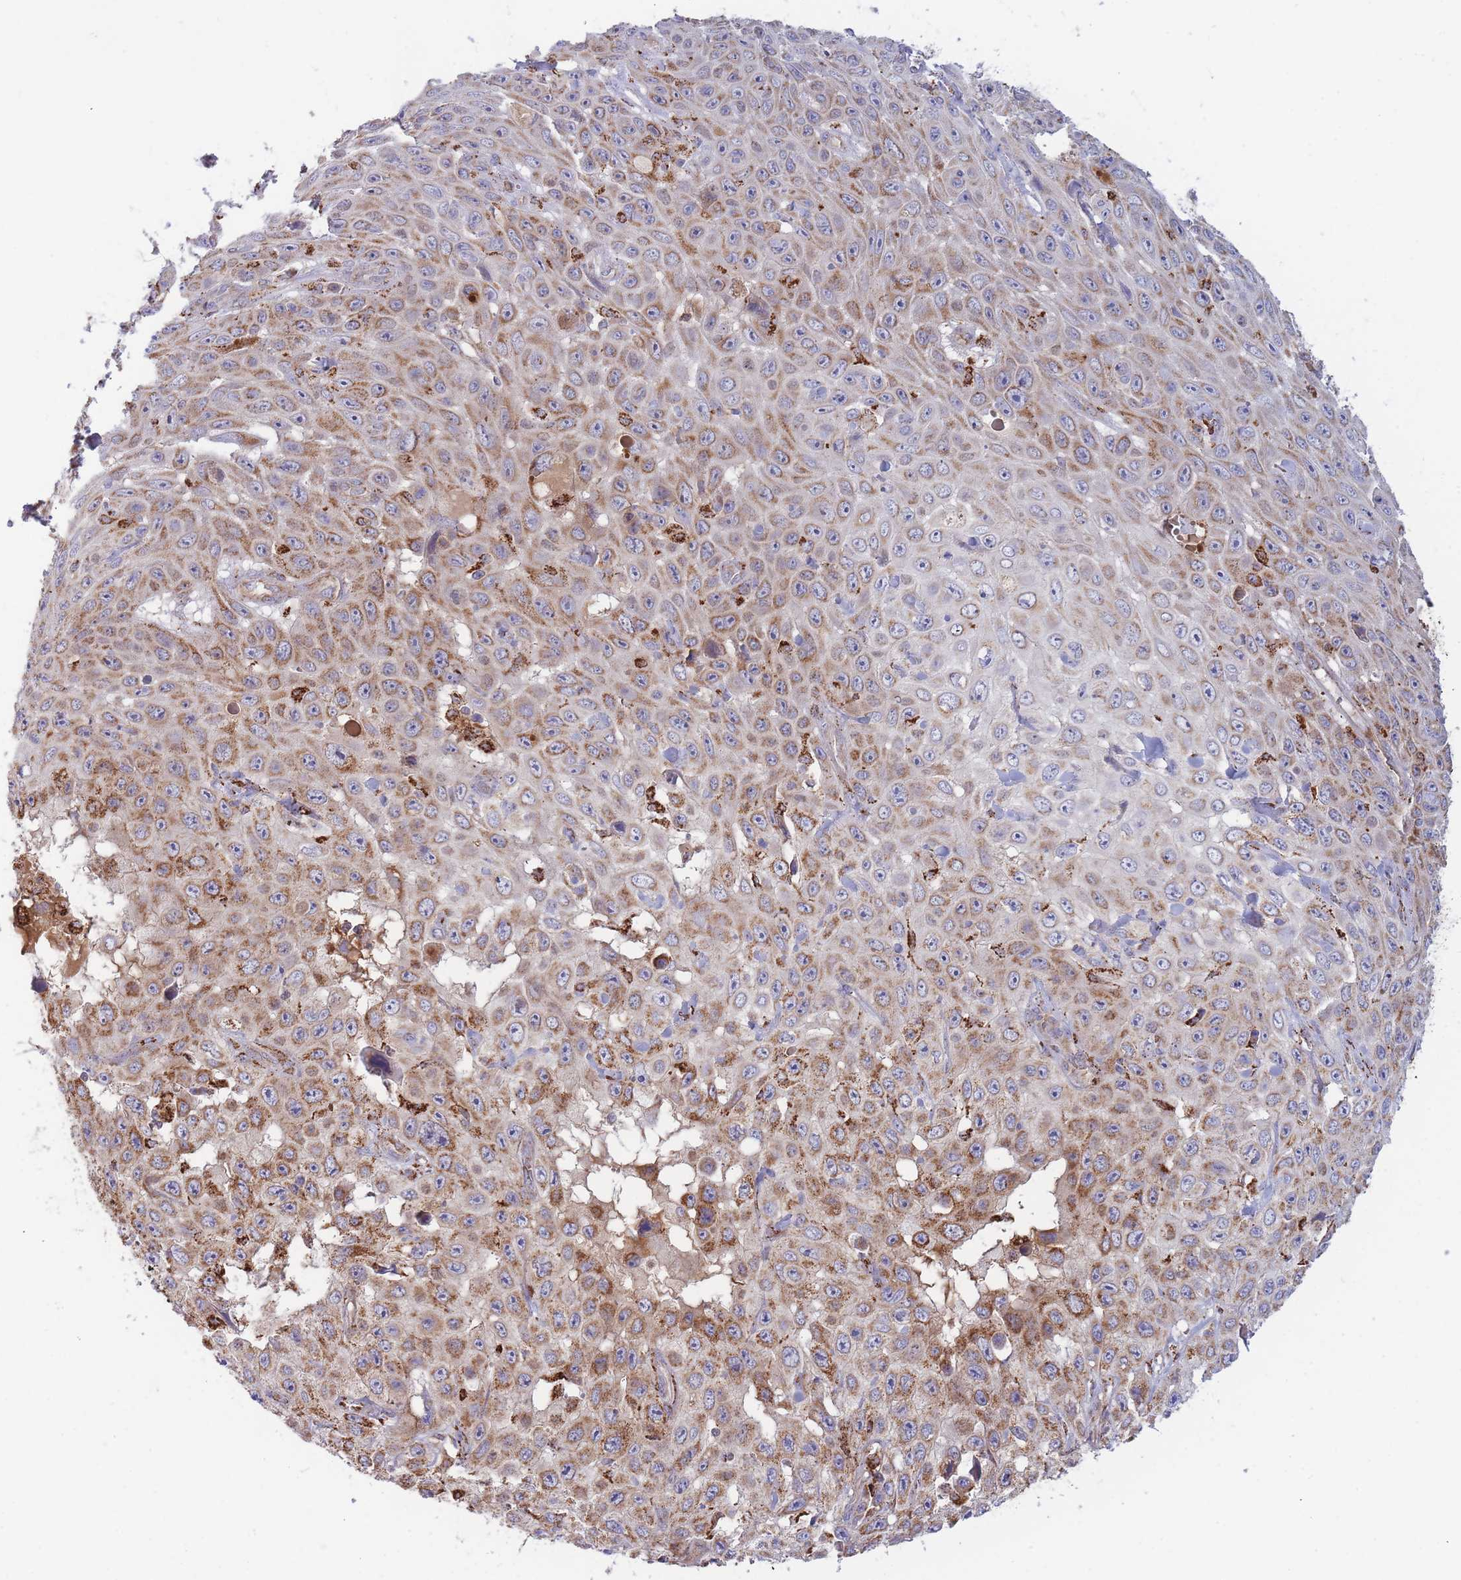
{"staining": {"intensity": "moderate", "quantity": ">75%", "location": "cytoplasmic/membranous"}, "tissue": "skin cancer", "cell_type": "Tumor cells", "image_type": "cancer", "snomed": [{"axis": "morphology", "description": "Squamous cell carcinoma, NOS"}, {"axis": "topography", "description": "Skin"}], "caption": "High-magnification brightfield microscopy of skin cancer (squamous cell carcinoma) stained with DAB (3,3'-diaminobenzidine) (brown) and counterstained with hematoxylin (blue). tumor cells exhibit moderate cytoplasmic/membranous staining is seen in approximately>75% of cells. The staining was performed using DAB to visualize the protein expression in brown, while the nuclei were stained in blue with hematoxylin (Magnification: 20x).", "gene": "MRPL17", "patient": {"sex": "male", "age": 82}}